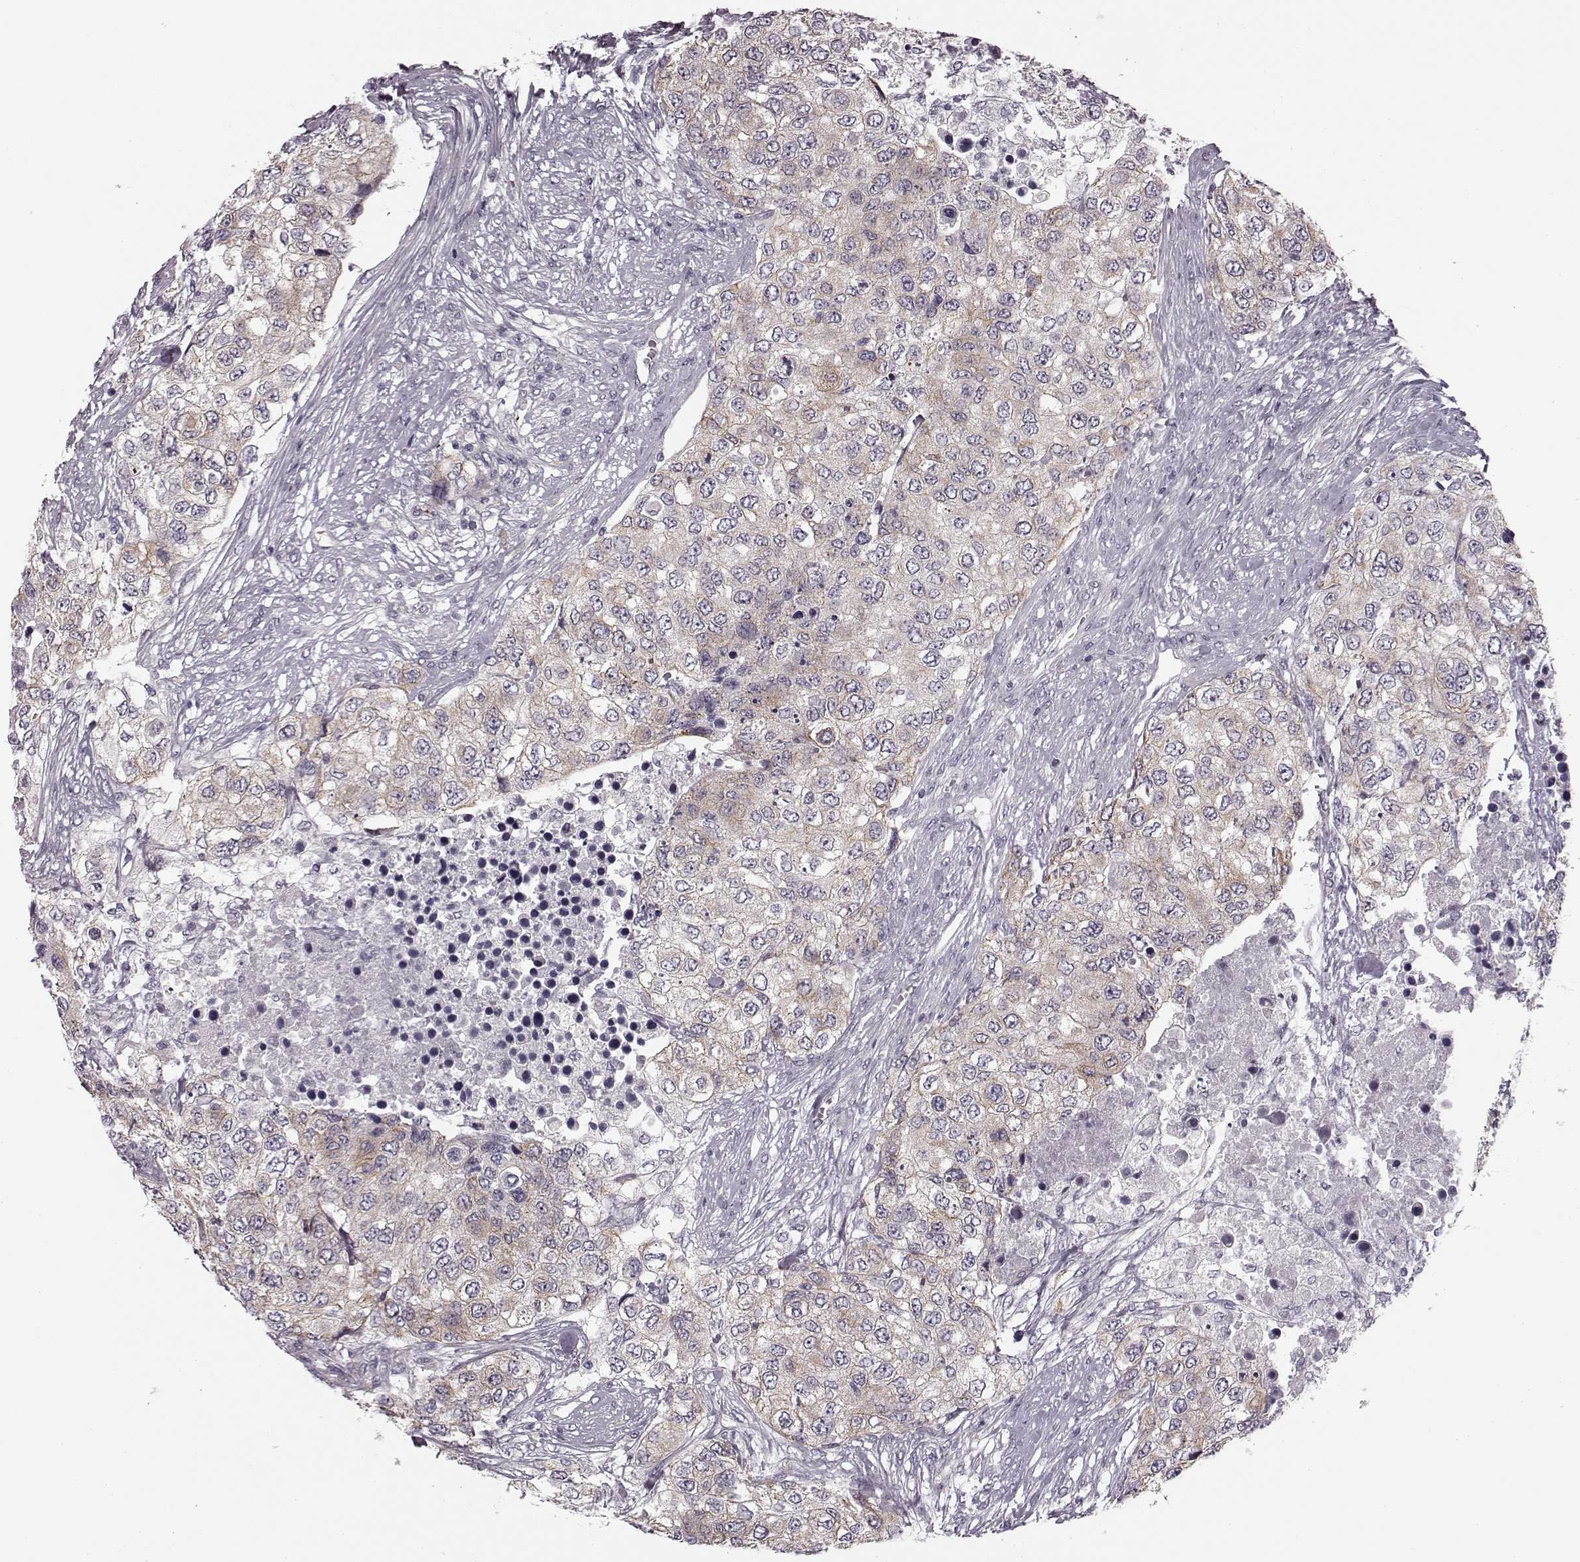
{"staining": {"intensity": "weak", "quantity": ">75%", "location": "cytoplasmic/membranous"}, "tissue": "urothelial cancer", "cell_type": "Tumor cells", "image_type": "cancer", "snomed": [{"axis": "morphology", "description": "Urothelial carcinoma, High grade"}, {"axis": "topography", "description": "Urinary bladder"}], "caption": "DAB (3,3'-diaminobenzidine) immunohistochemical staining of human urothelial cancer exhibits weak cytoplasmic/membranous protein staining in approximately >75% of tumor cells.", "gene": "FAM234B", "patient": {"sex": "female", "age": 78}}